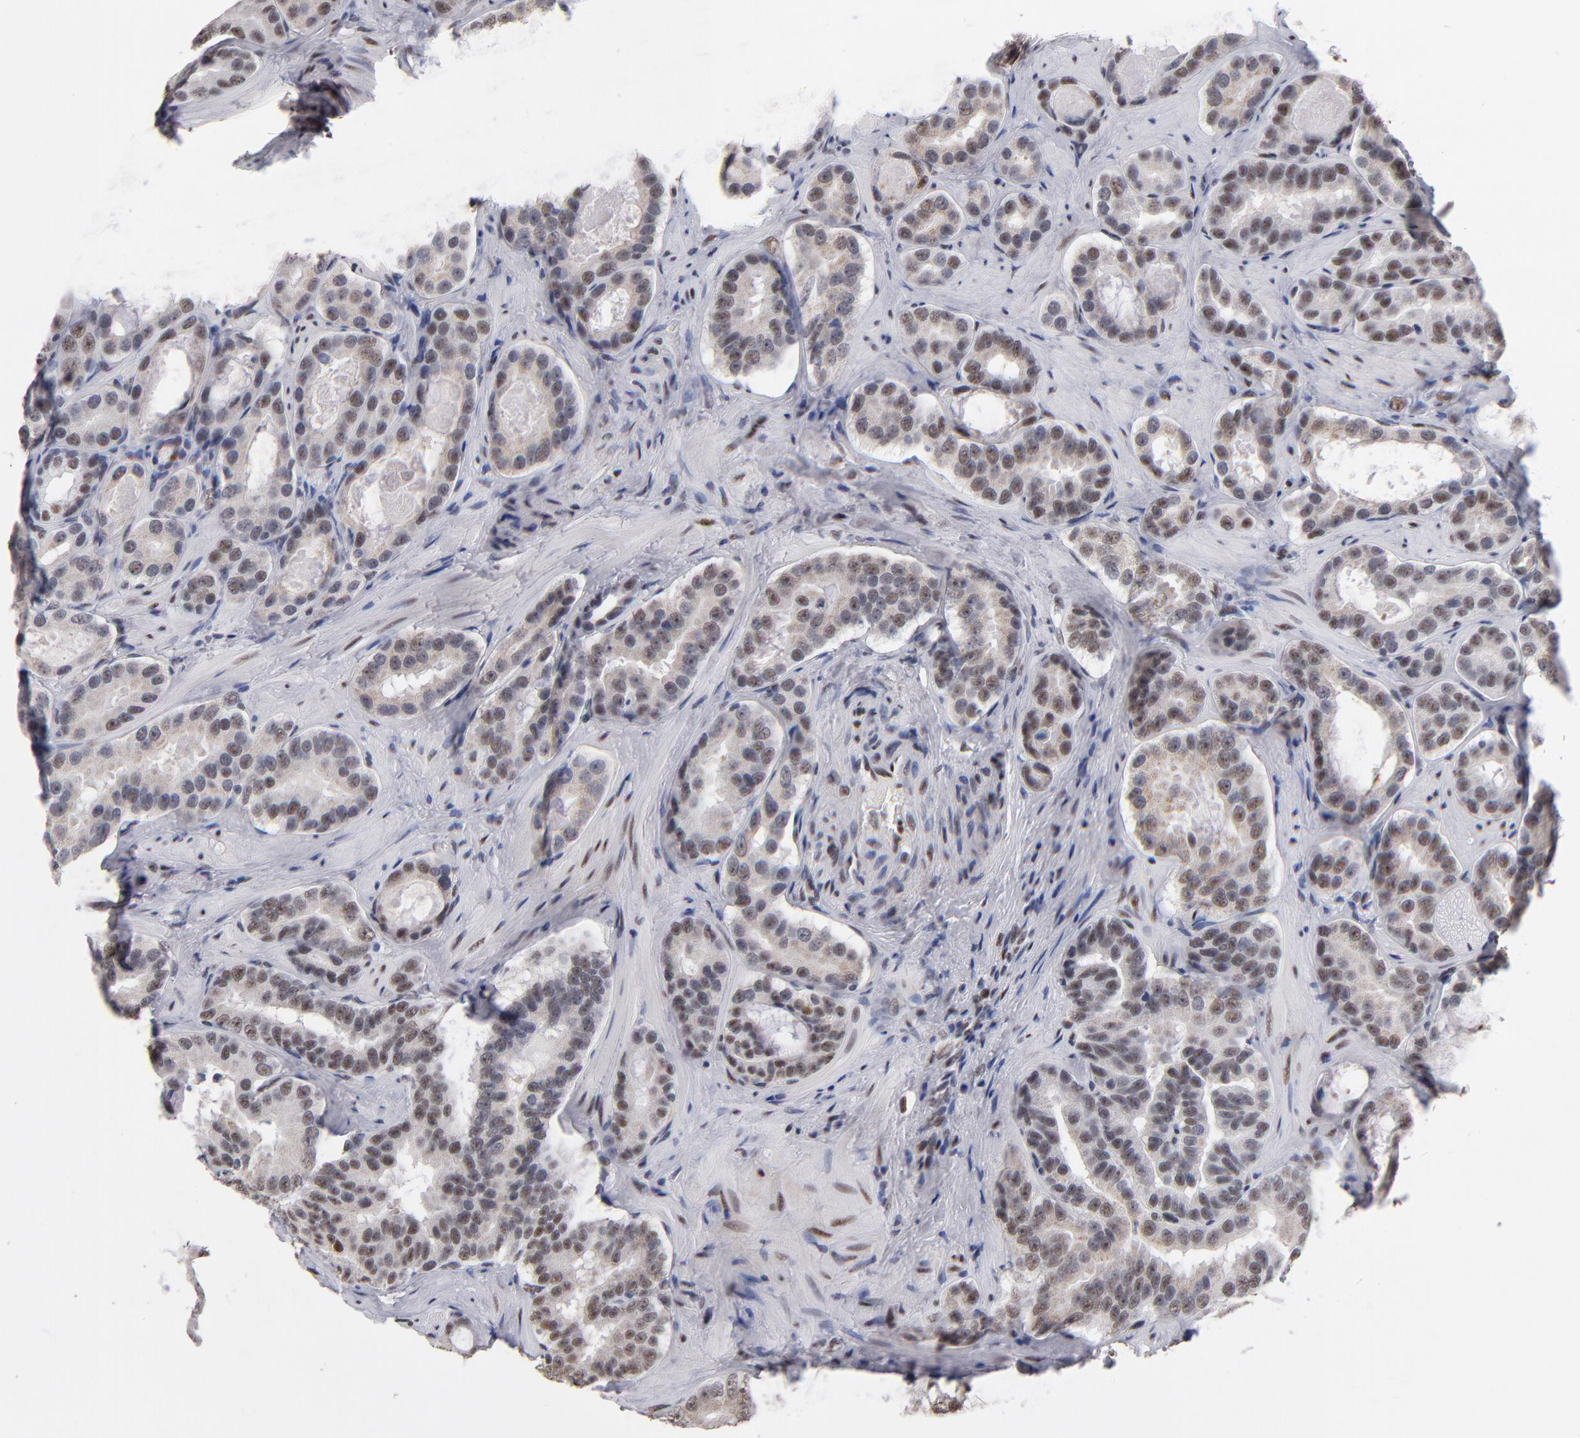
{"staining": {"intensity": "moderate", "quantity": "25%-75%", "location": "cytoplasmic/membranous,nuclear"}, "tissue": "prostate cancer", "cell_type": "Tumor cells", "image_type": "cancer", "snomed": [{"axis": "morphology", "description": "Adenocarcinoma, Low grade"}, {"axis": "topography", "description": "Prostate"}], "caption": "Prostate cancer (low-grade adenocarcinoma) stained for a protein (brown) shows moderate cytoplasmic/membranous and nuclear positive expression in approximately 25%-75% of tumor cells.", "gene": "MN1", "patient": {"sex": "male", "age": 59}}